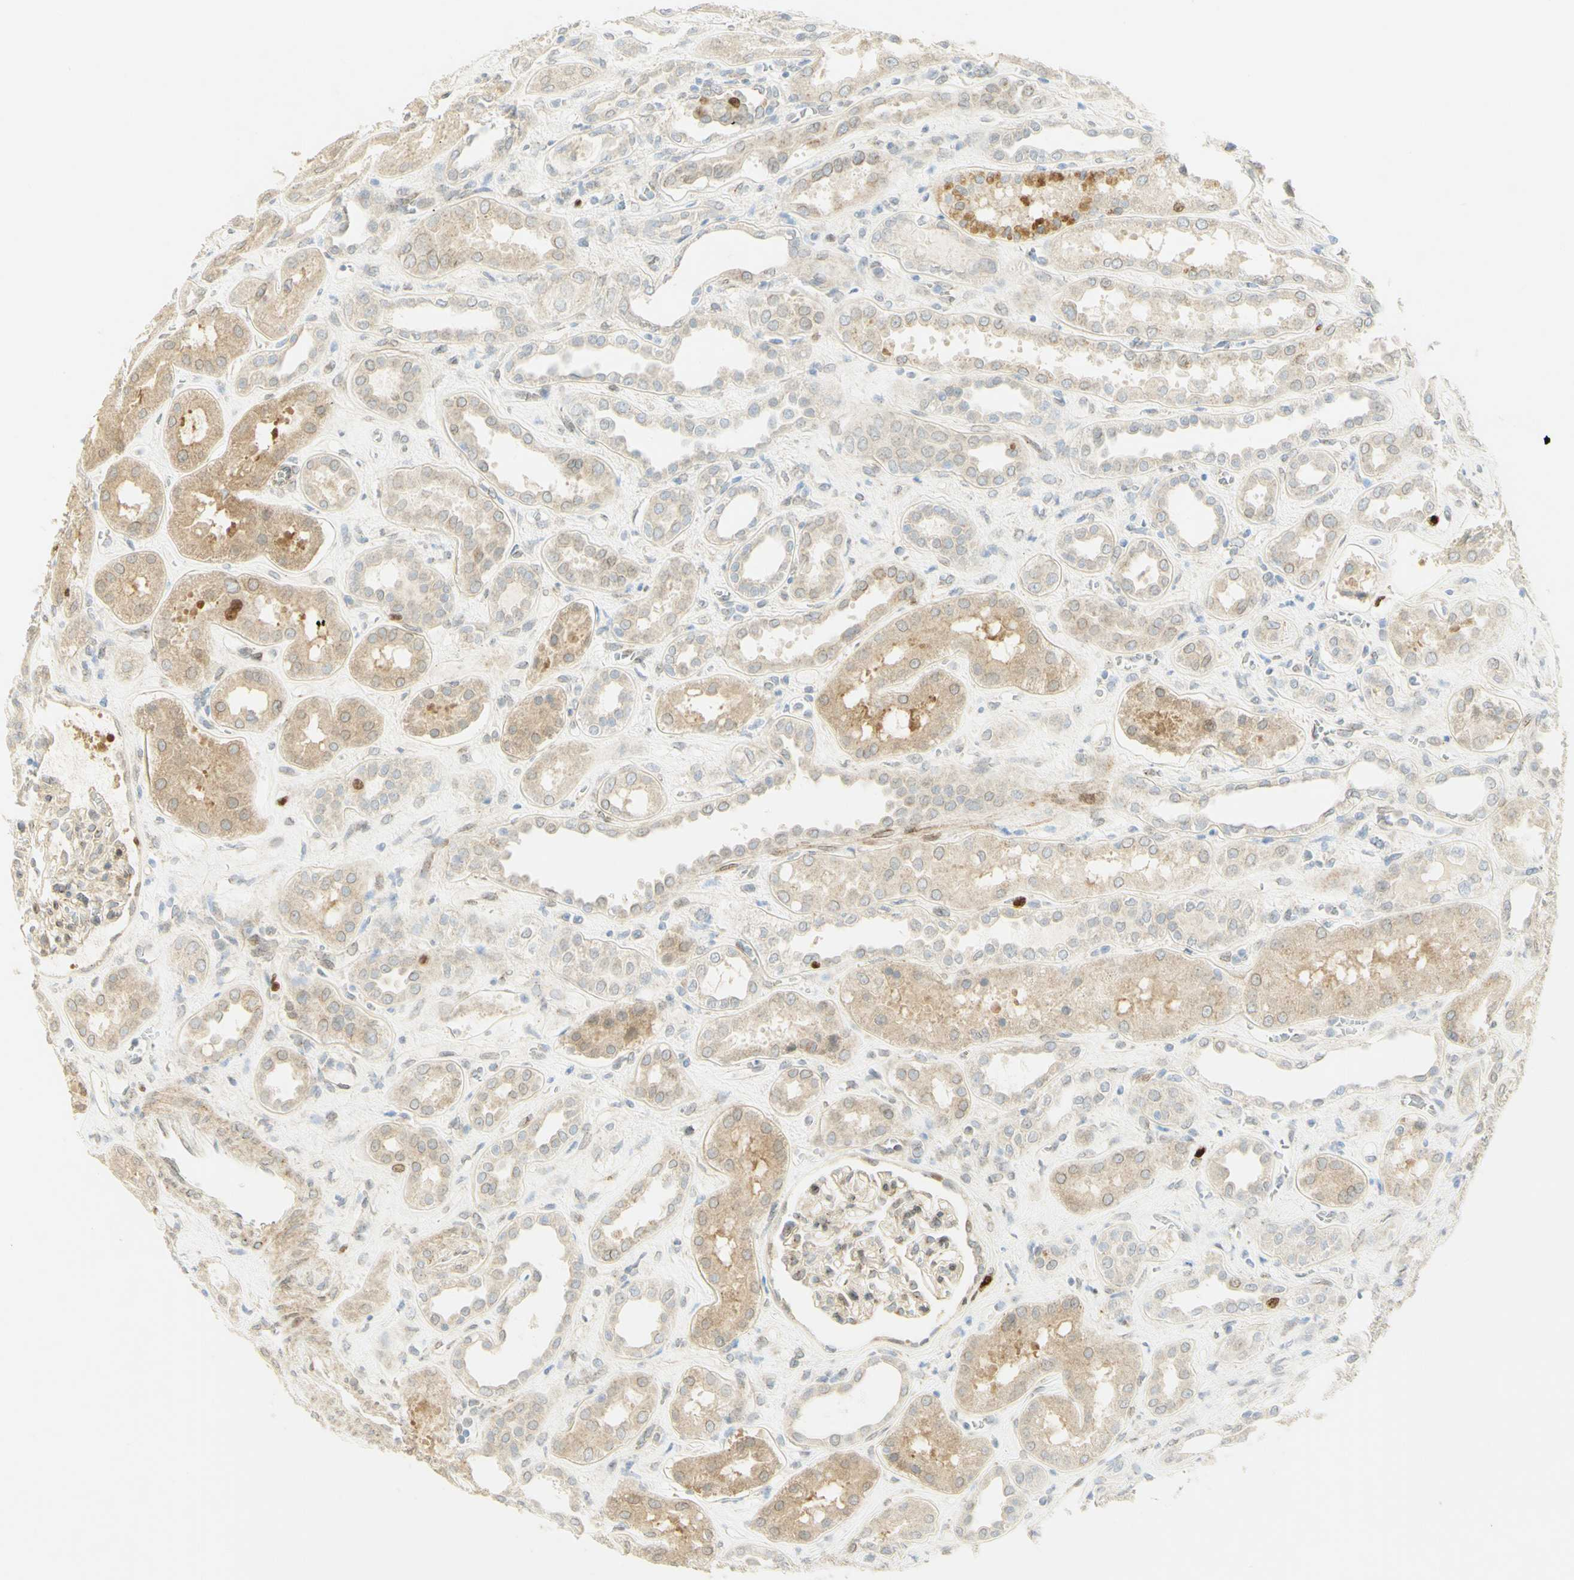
{"staining": {"intensity": "strong", "quantity": "<25%", "location": "nuclear"}, "tissue": "kidney", "cell_type": "Cells in glomeruli", "image_type": "normal", "snomed": [{"axis": "morphology", "description": "Normal tissue, NOS"}, {"axis": "topography", "description": "Kidney"}], "caption": "Immunohistochemistry (DAB) staining of unremarkable kidney exhibits strong nuclear protein staining in approximately <25% of cells in glomeruli. Nuclei are stained in blue.", "gene": "E2F1", "patient": {"sex": "male", "age": 59}}